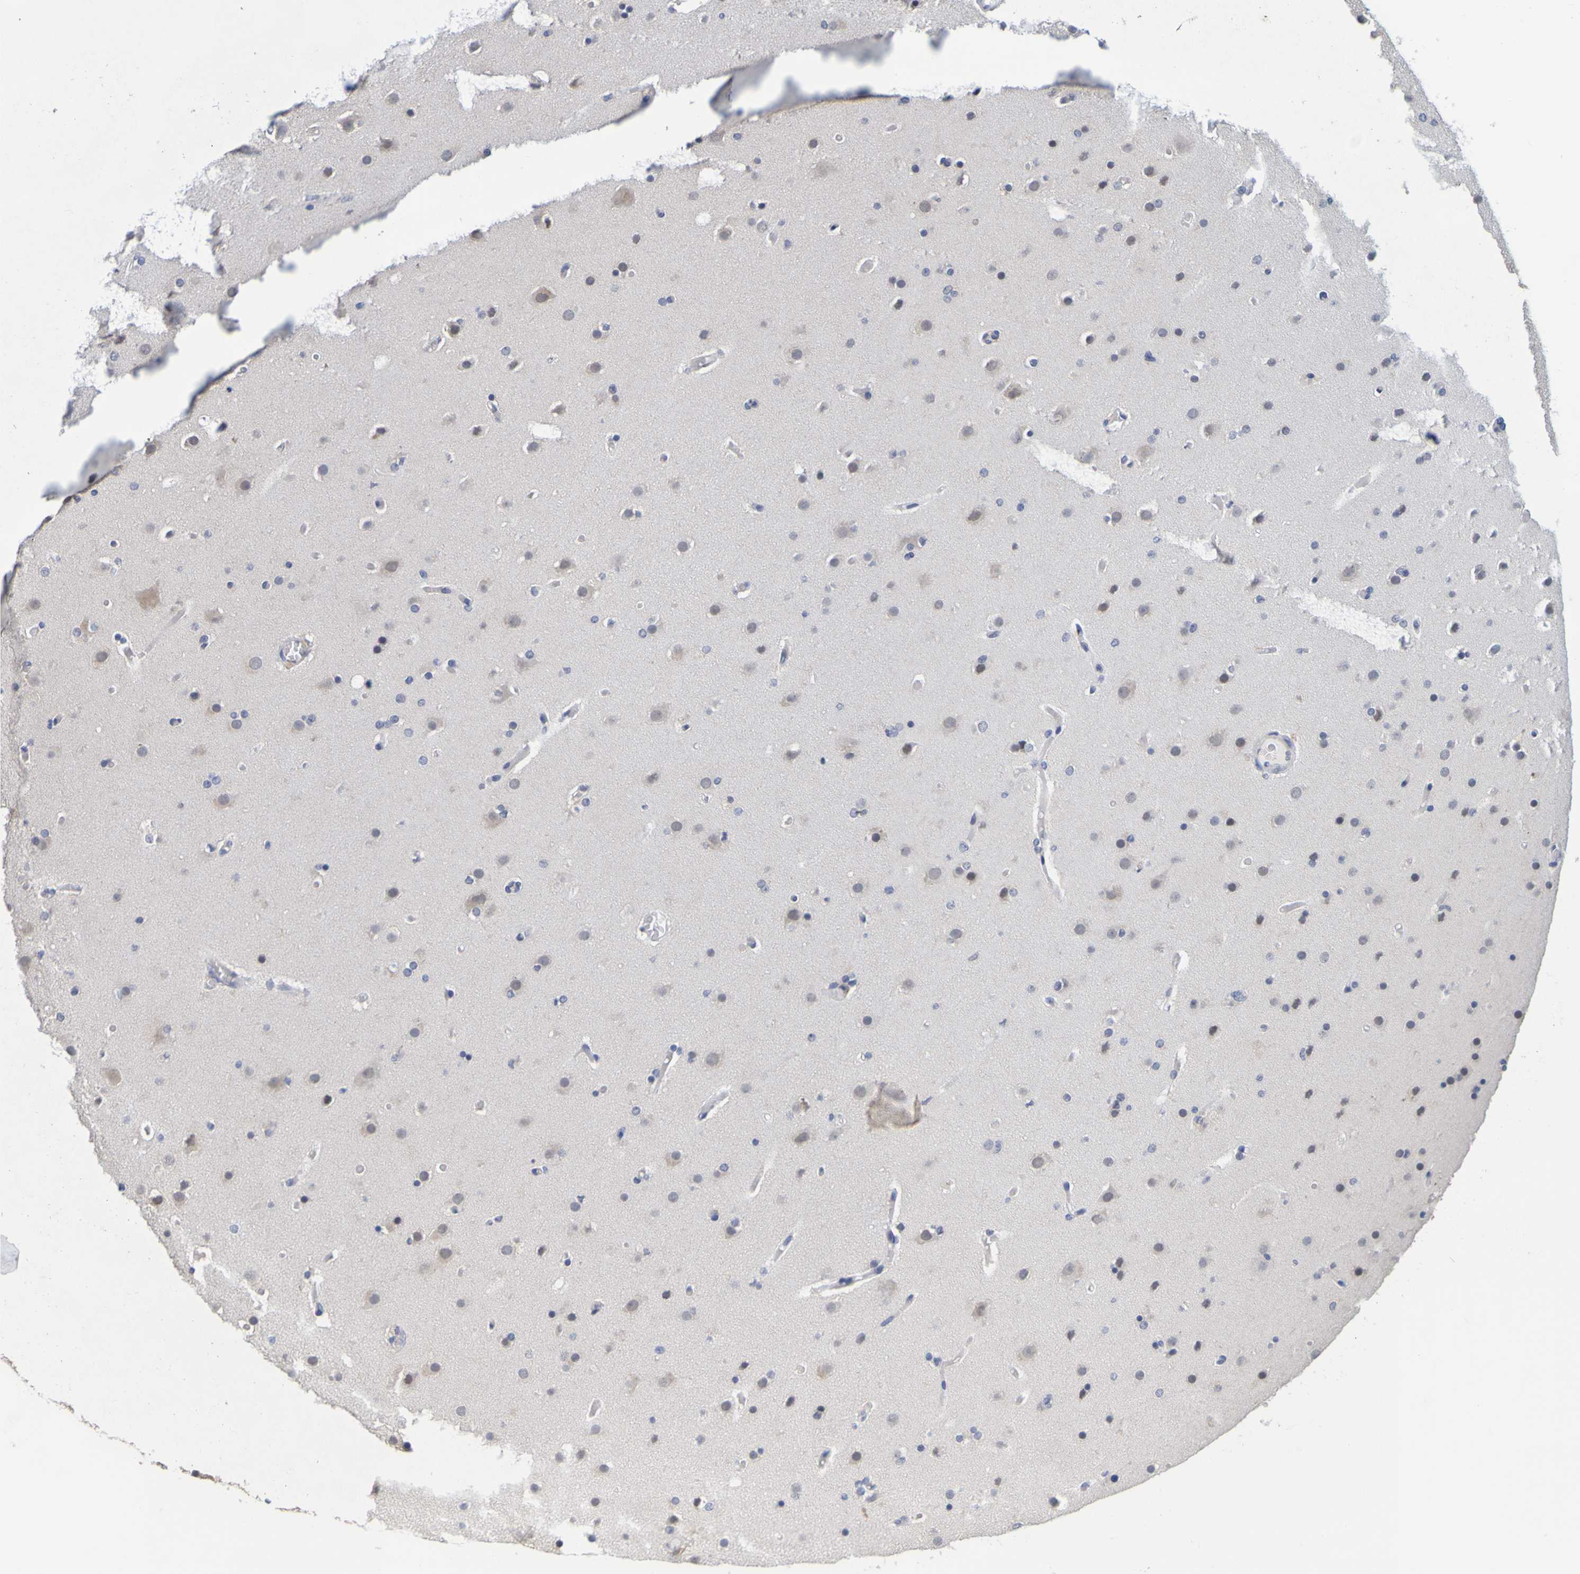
{"staining": {"intensity": "negative", "quantity": "none", "location": "none"}, "tissue": "glioma", "cell_type": "Tumor cells", "image_type": "cancer", "snomed": [{"axis": "morphology", "description": "Glioma, malignant, High grade"}, {"axis": "topography", "description": "Cerebral cortex"}], "caption": "There is no significant staining in tumor cells of glioma.", "gene": "ENDOU", "patient": {"sex": "female", "age": 36}}